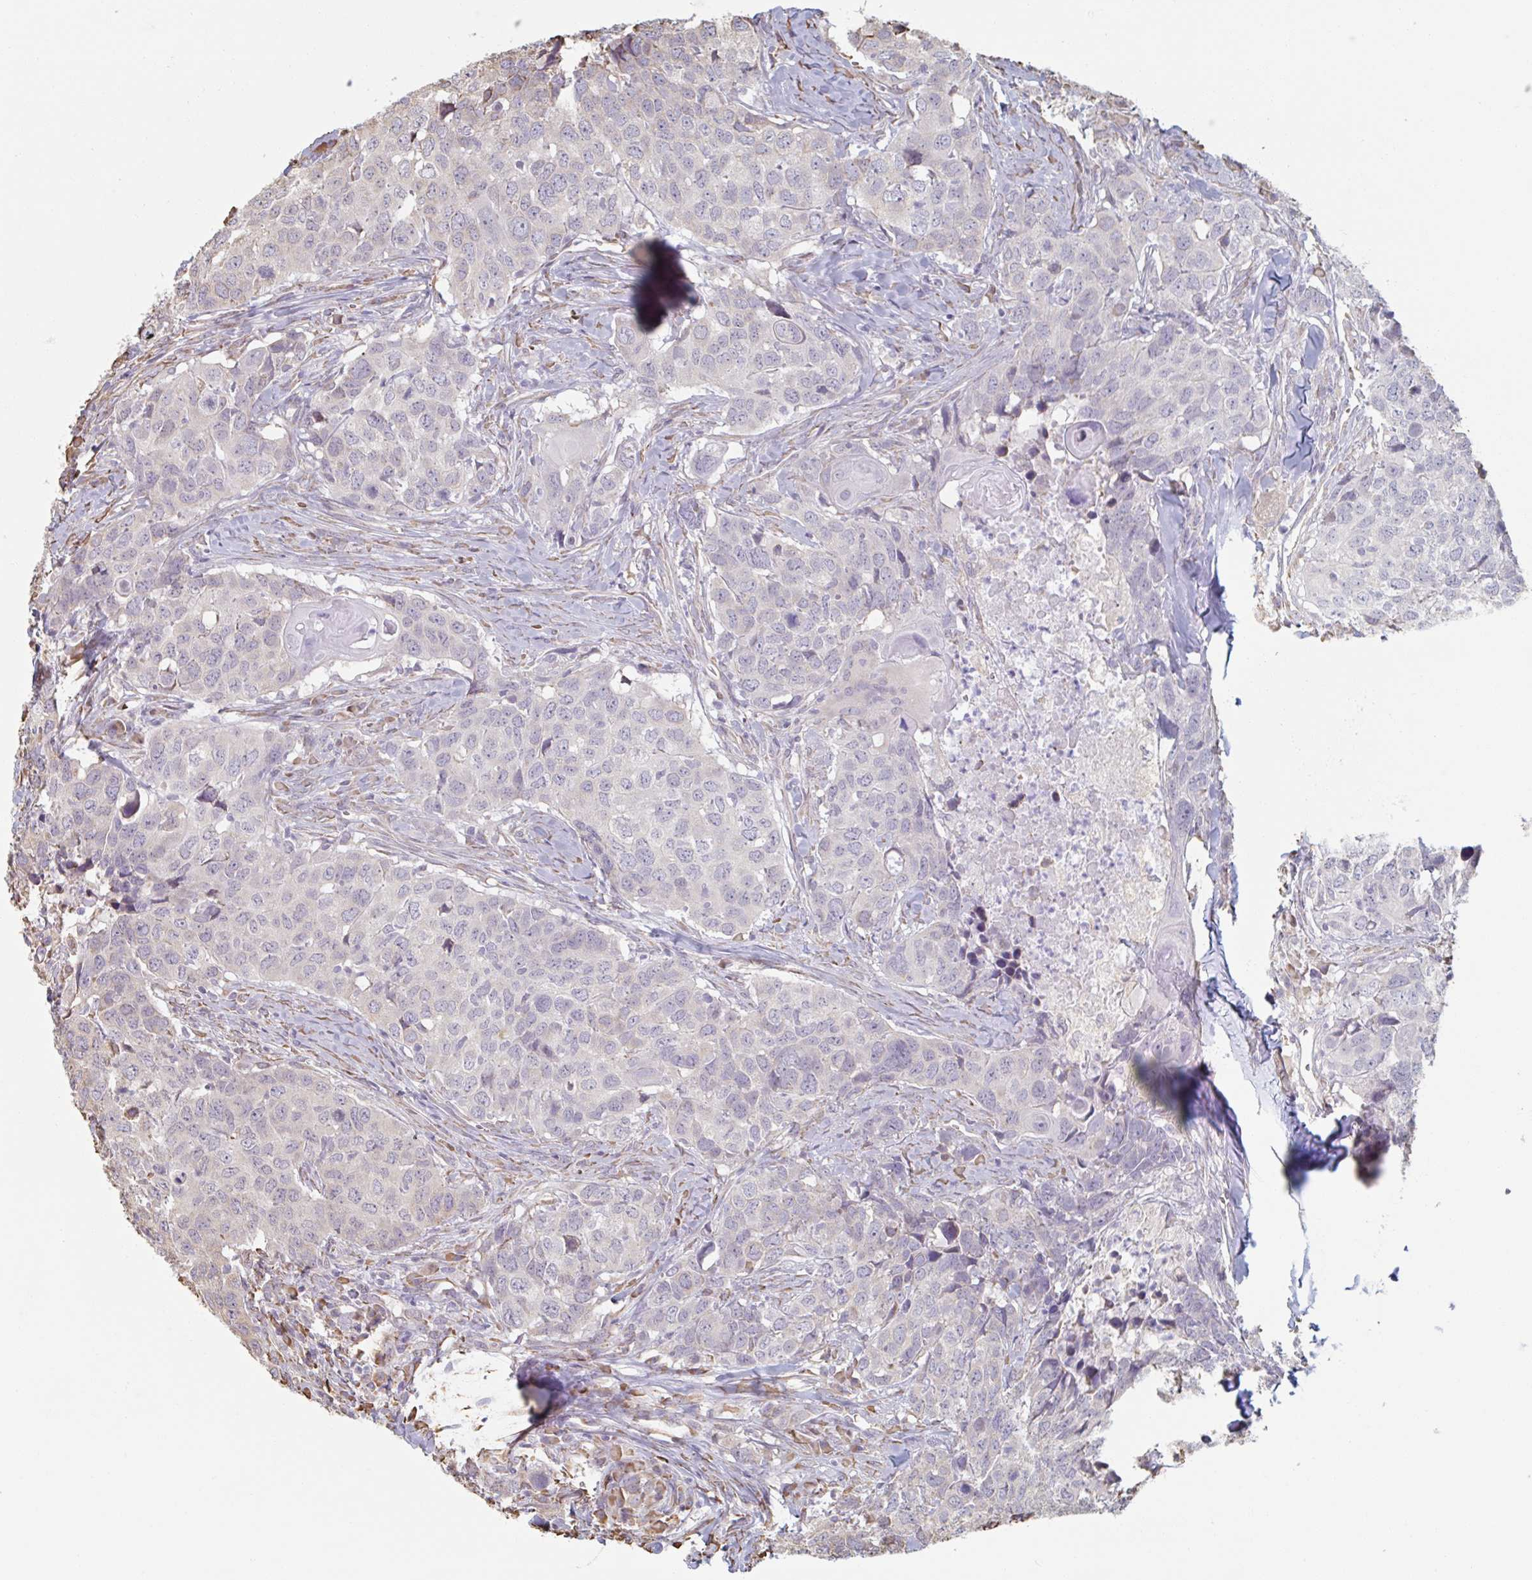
{"staining": {"intensity": "negative", "quantity": "none", "location": "none"}, "tissue": "head and neck cancer", "cell_type": "Tumor cells", "image_type": "cancer", "snomed": [{"axis": "morphology", "description": "Normal tissue, NOS"}, {"axis": "morphology", "description": "Squamous cell carcinoma, NOS"}, {"axis": "topography", "description": "Skeletal muscle"}, {"axis": "topography", "description": "Vascular tissue"}, {"axis": "topography", "description": "Peripheral nerve tissue"}, {"axis": "topography", "description": "Head-Neck"}], "caption": "This is an IHC micrograph of head and neck cancer (squamous cell carcinoma). There is no positivity in tumor cells.", "gene": "RAB5IF", "patient": {"sex": "male", "age": 66}}